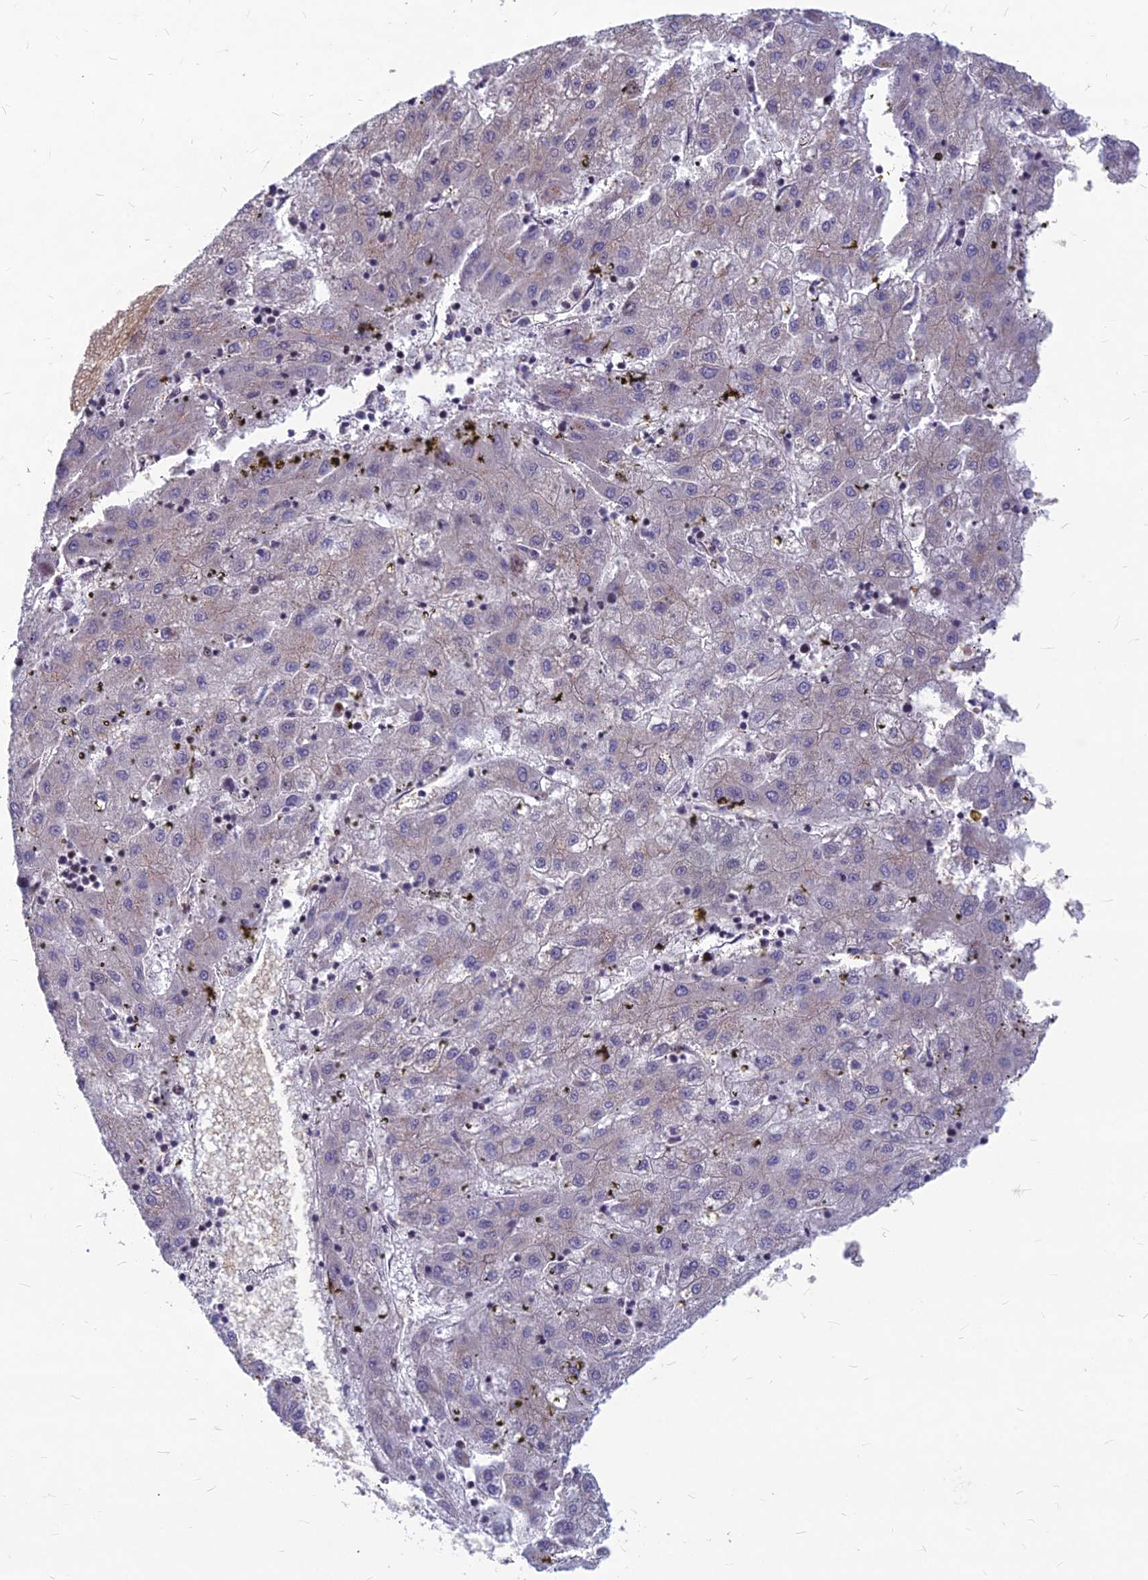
{"staining": {"intensity": "weak", "quantity": "<25%", "location": "cytoplasmic/membranous"}, "tissue": "liver cancer", "cell_type": "Tumor cells", "image_type": "cancer", "snomed": [{"axis": "morphology", "description": "Carcinoma, Hepatocellular, NOS"}, {"axis": "topography", "description": "Liver"}], "caption": "Tumor cells are negative for protein expression in human liver cancer (hepatocellular carcinoma).", "gene": "MFSD8", "patient": {"sex": "male", "age": 72}}